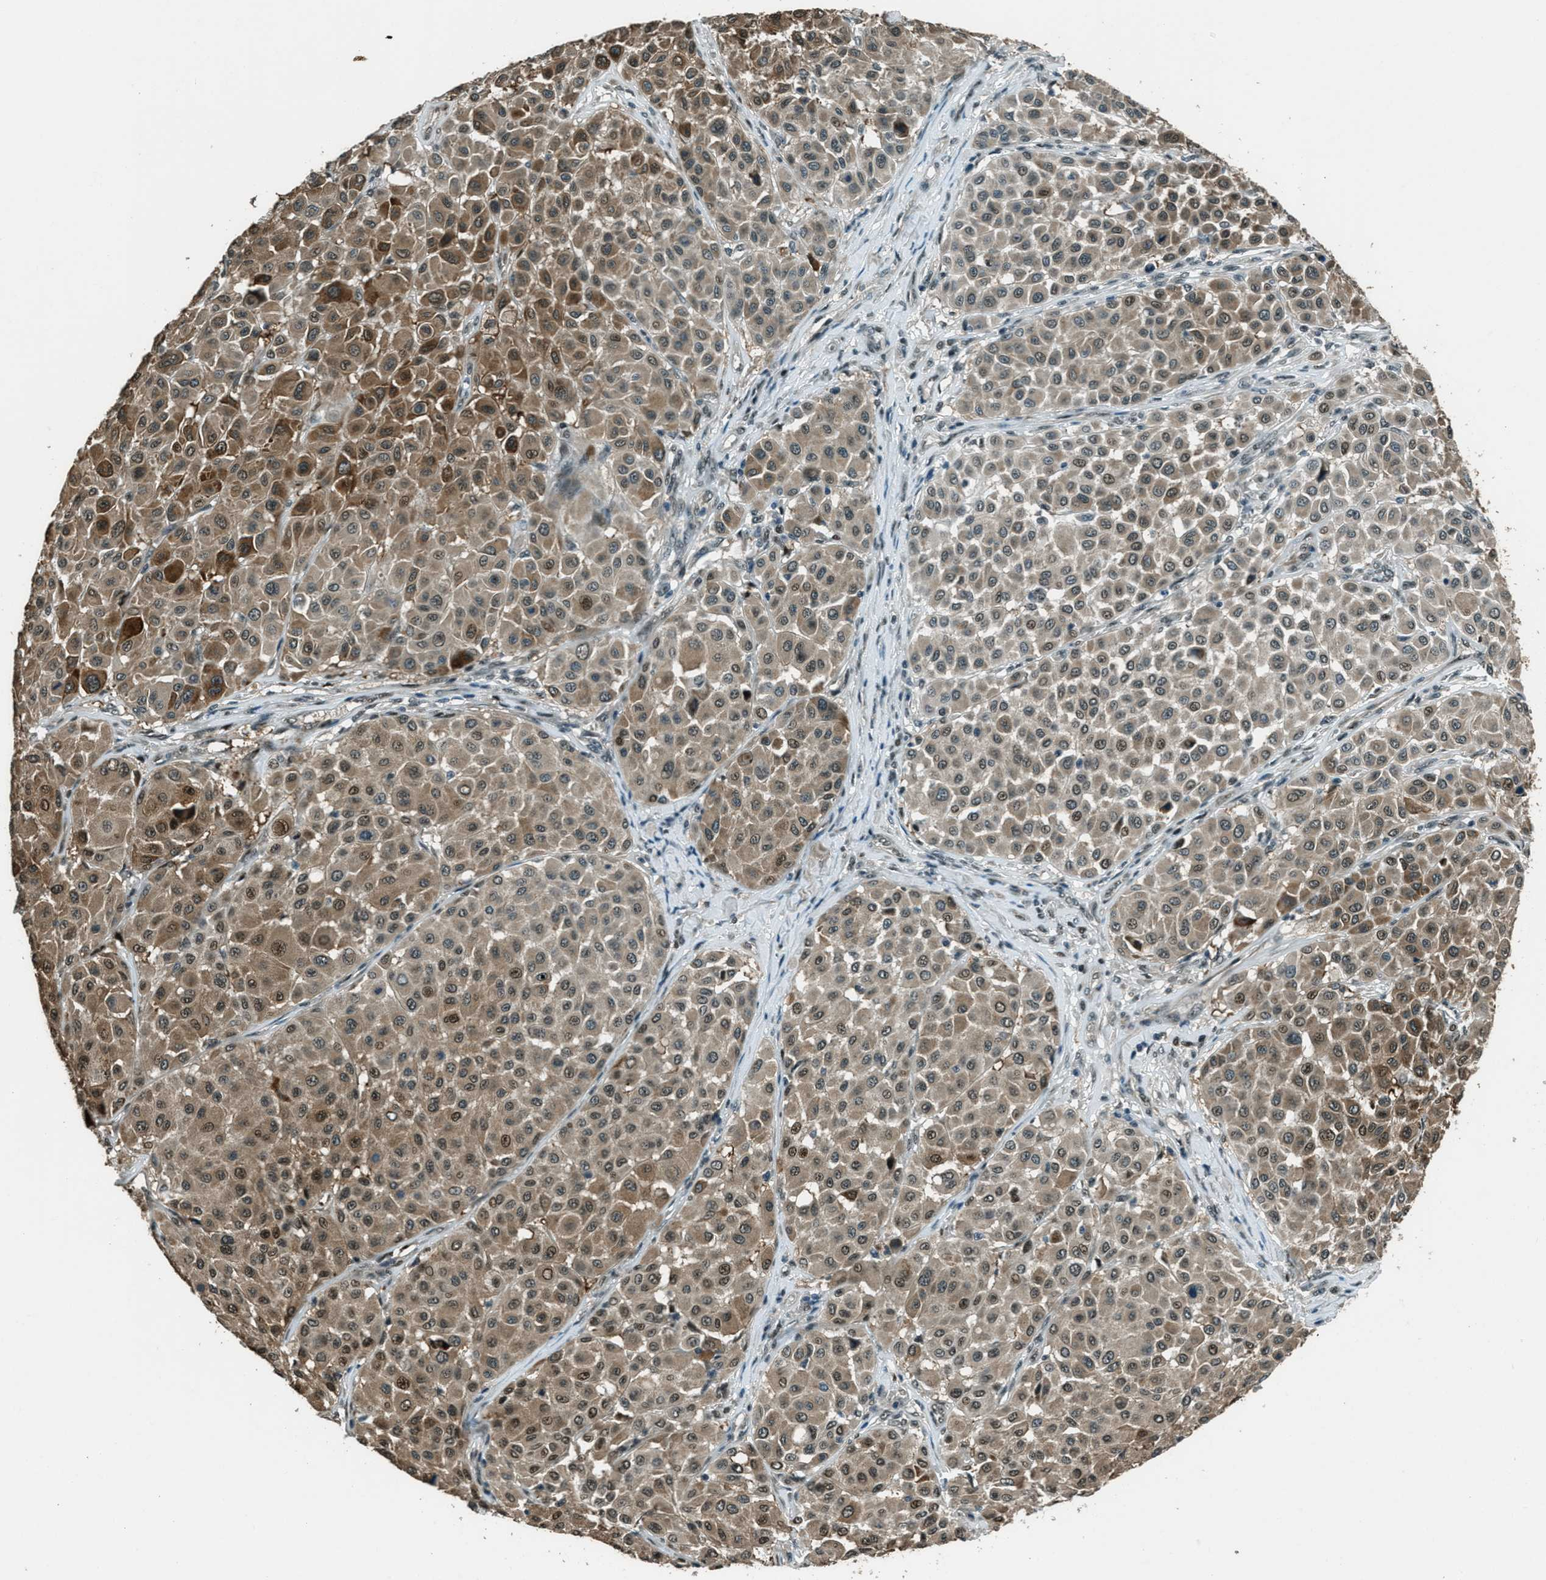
{"staining": {"intensity": "moderate", "quantity": ">75%", "location": "cytoplasmic/membranous,nuclear"}, "tissue": "melanoma", "cell_type": "Tumor cells", "image_type": "cancer", "snomed": [{"axis": "morphology", "description": "Malignant melanoma, Metastatic site"}, {"axis": "topography", "description": "Soft tissue"}], "caption": "The micrograph exhibits immunohistochemical staining of malignant melanoma (metastatic site). There is moderate cytoplasmic/membranous and nuclear staining is seen in about >75% of tumor cells.", "gene": "TARDBP", "patient": {"sex": "male", "age": 41}}